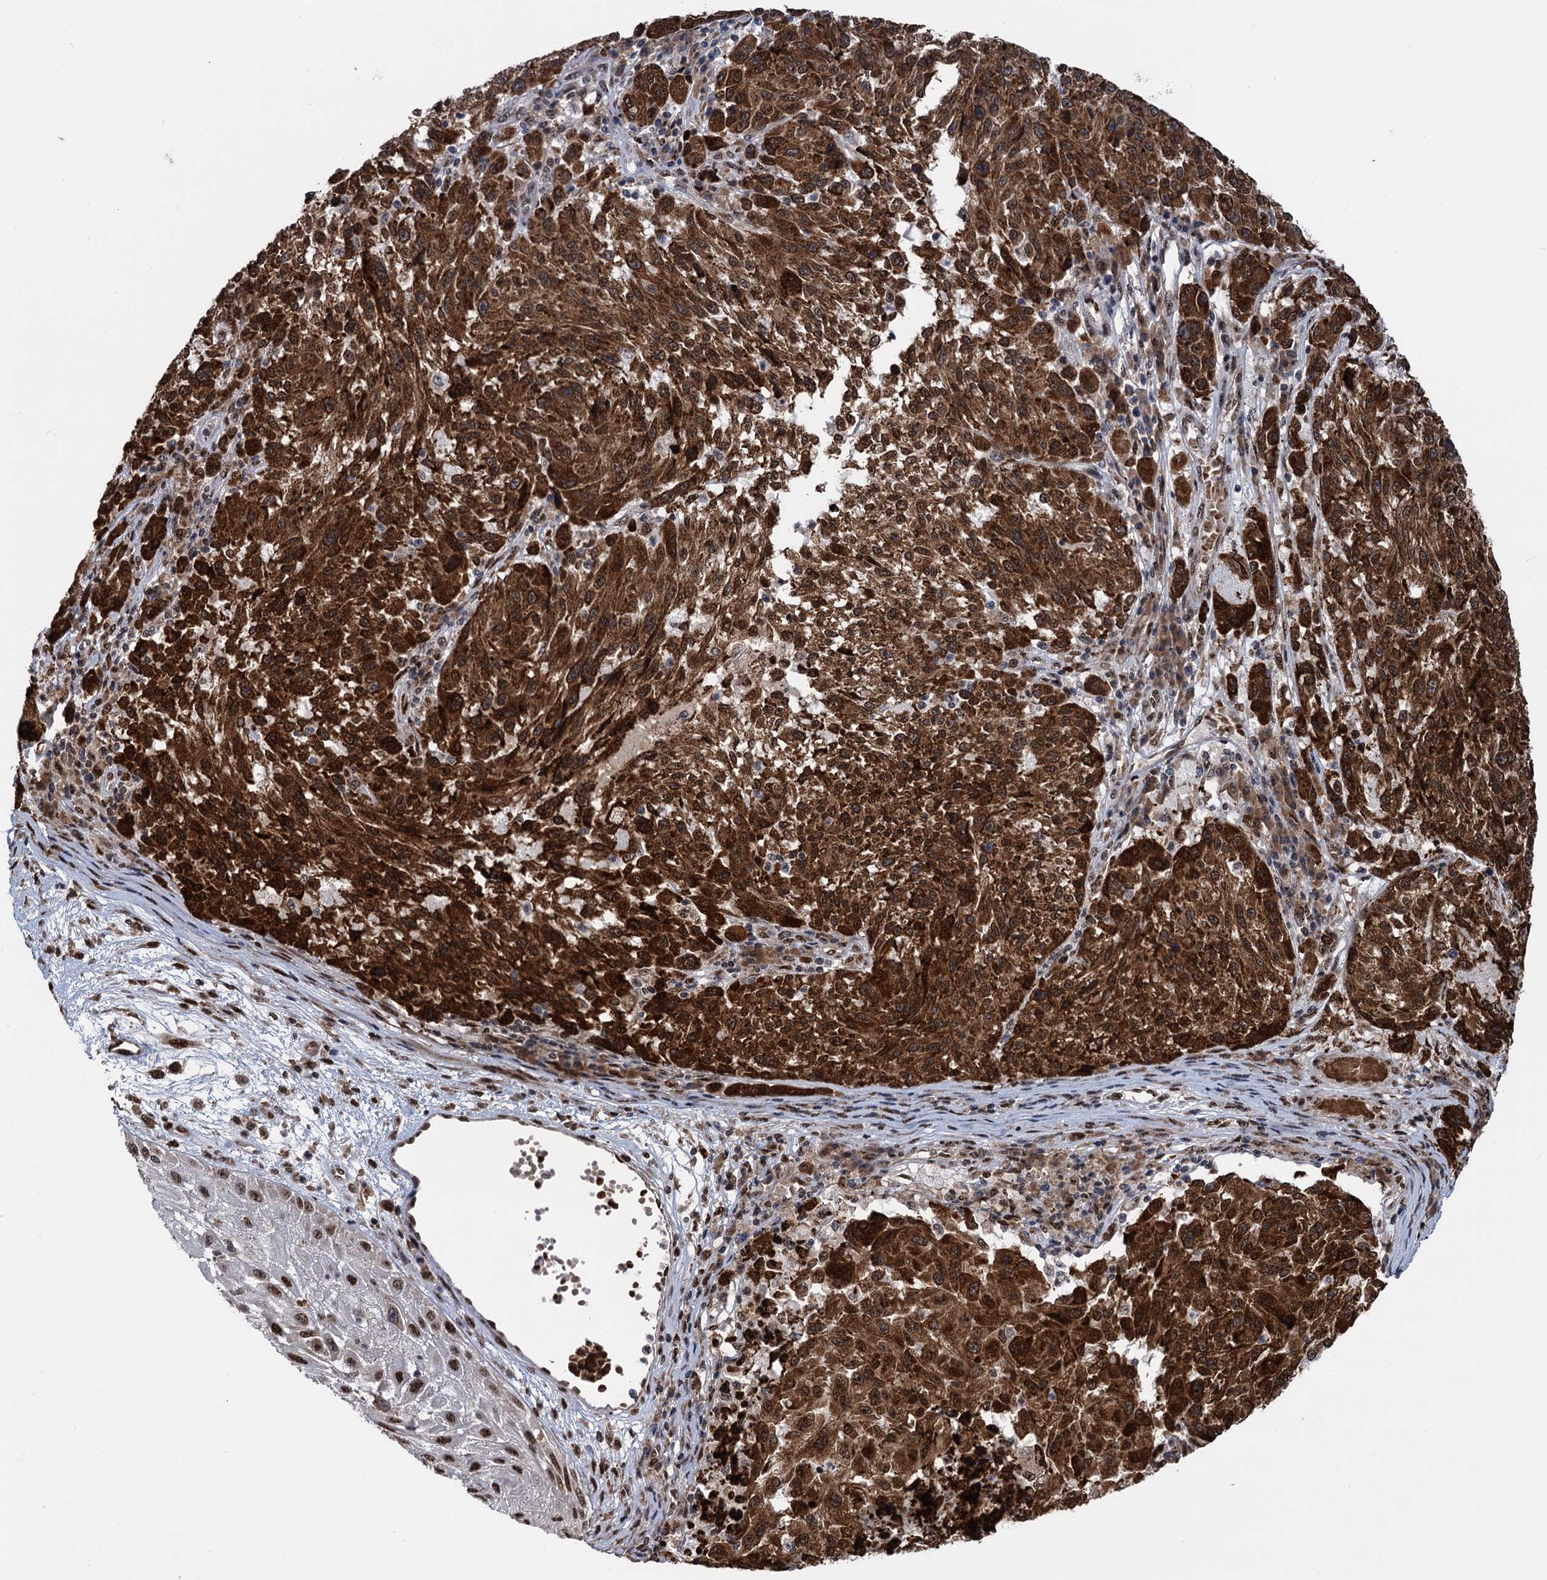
{"staining": {"intensity": "strong", "quantity": ">75%", "location": "cytoplasmic/membranous,nuclear"}, "tissue": "melanoma", "cell_type": "Tumor cells", "image_type": "cancer", "snomed": [{"axis": "morphology", "description": "Malignant melanoma, NOS"}, {"axis": "topography", "description": "Skin"}], "caption": "IHC staining of melanoma, which reveals high levels of strong cytoplasmic/membranous and nuclear staining in about >75% of tumor cells indicating strong cytoplasmic/membranous and nuclear protein staining. The staining was performed using DAB (3,3'-diaminobenzidine) (brown) for protein detection and nuclei were counterstained in hematoxylin (blue).", "gene": "MESD", "patient": {"sex": "male", "age": 53}}